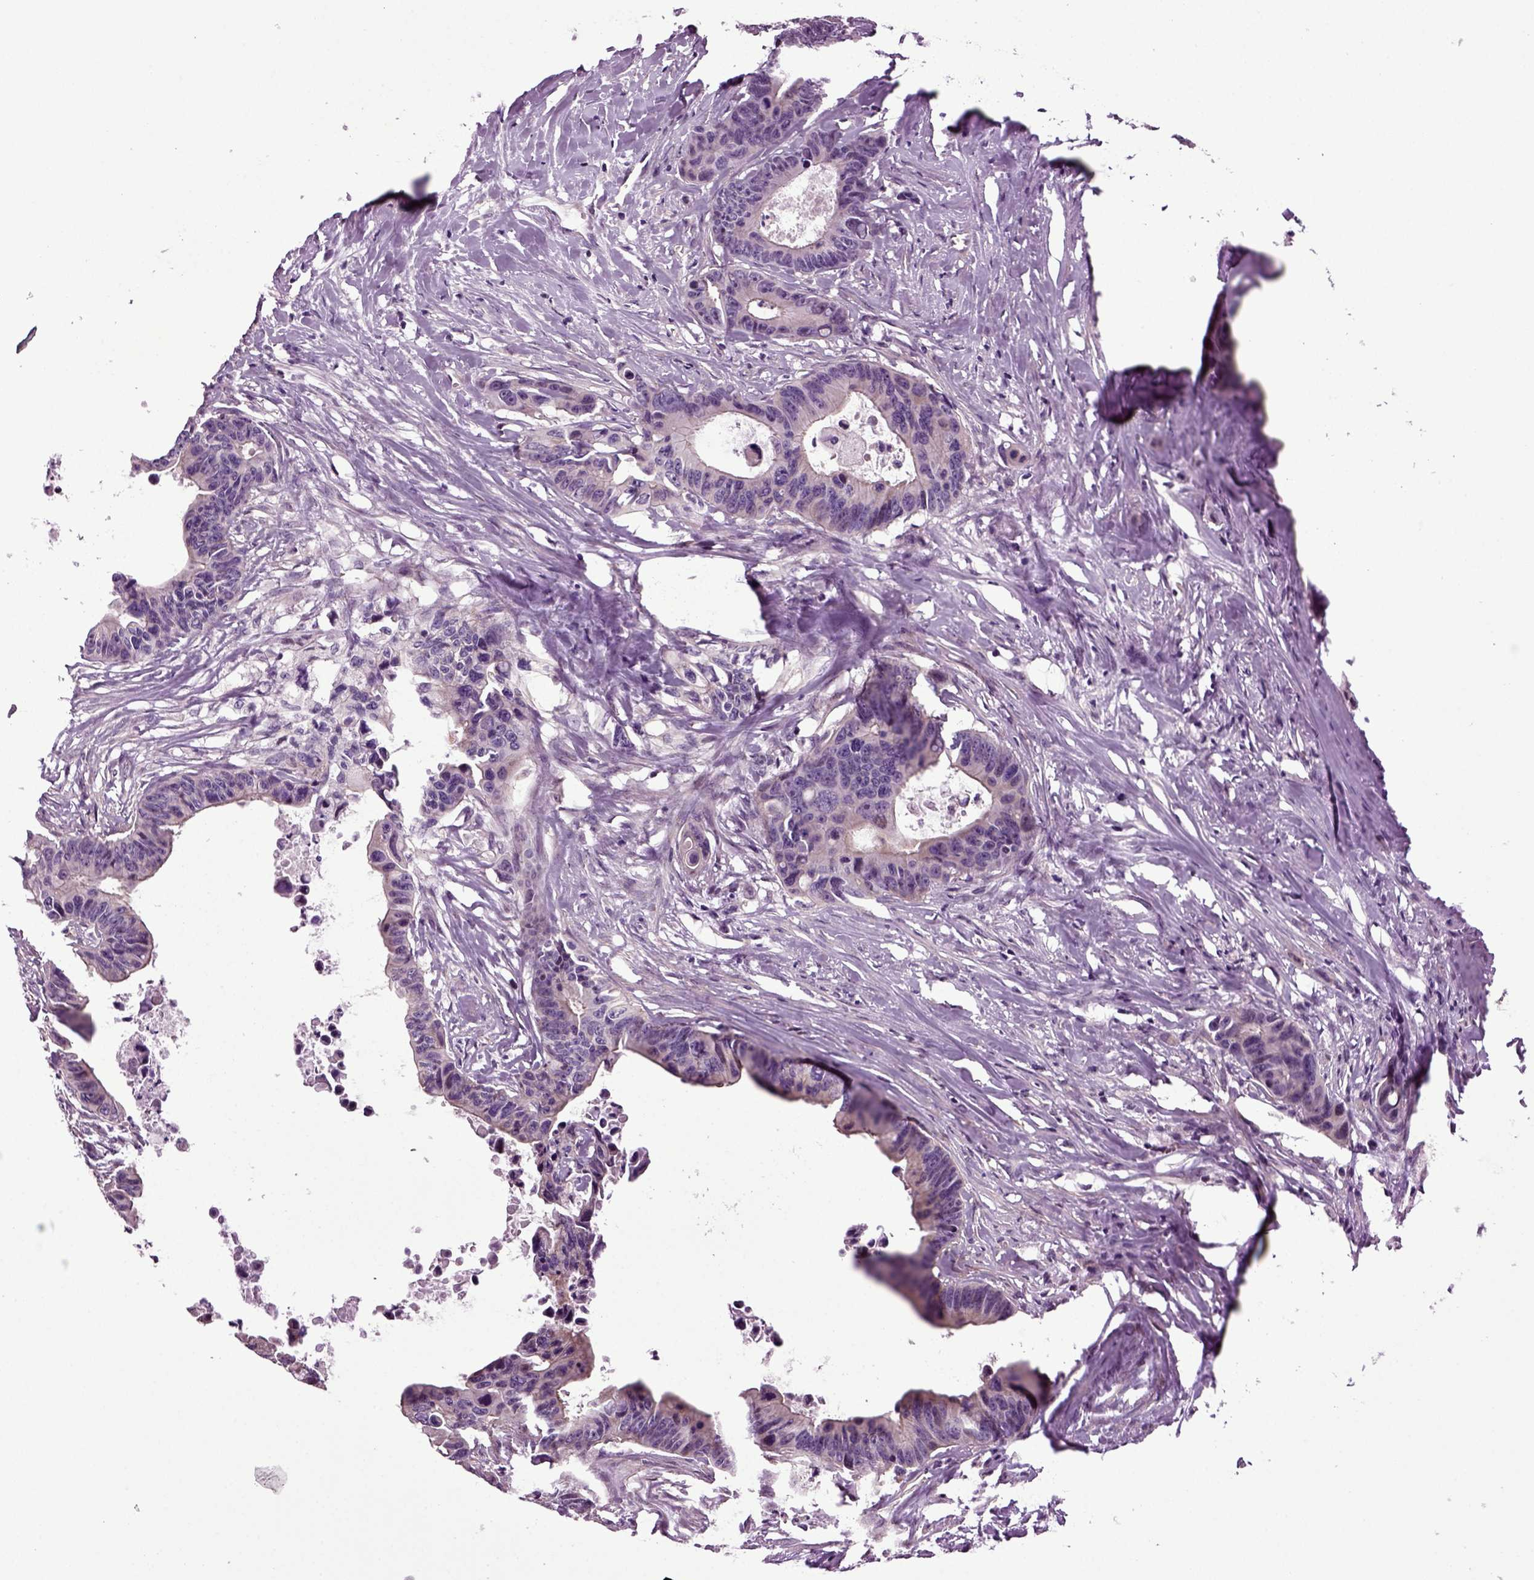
{"staining": {"intensity": "moderate", "quantity": "<25%", "location": "cytoplasmic/membranous"}, "tissue": "colorectal cancer", "cell_type": "Tumor cells", "image_type": "cancer", "snomed": [{"axis": "morphology", "description": "Adenocarcinoma, NOS"}, {"axis": "topography", "description": "Colon"}], "caption": "Colorectal adenocarcinoma tissue shows moderate cytoplasmic/membranous expression in about <25% of tumor cells, visualized by immunohistochemistry.", "gene": "HAGHL", "patient": {"sex": "female", "age": 87}}